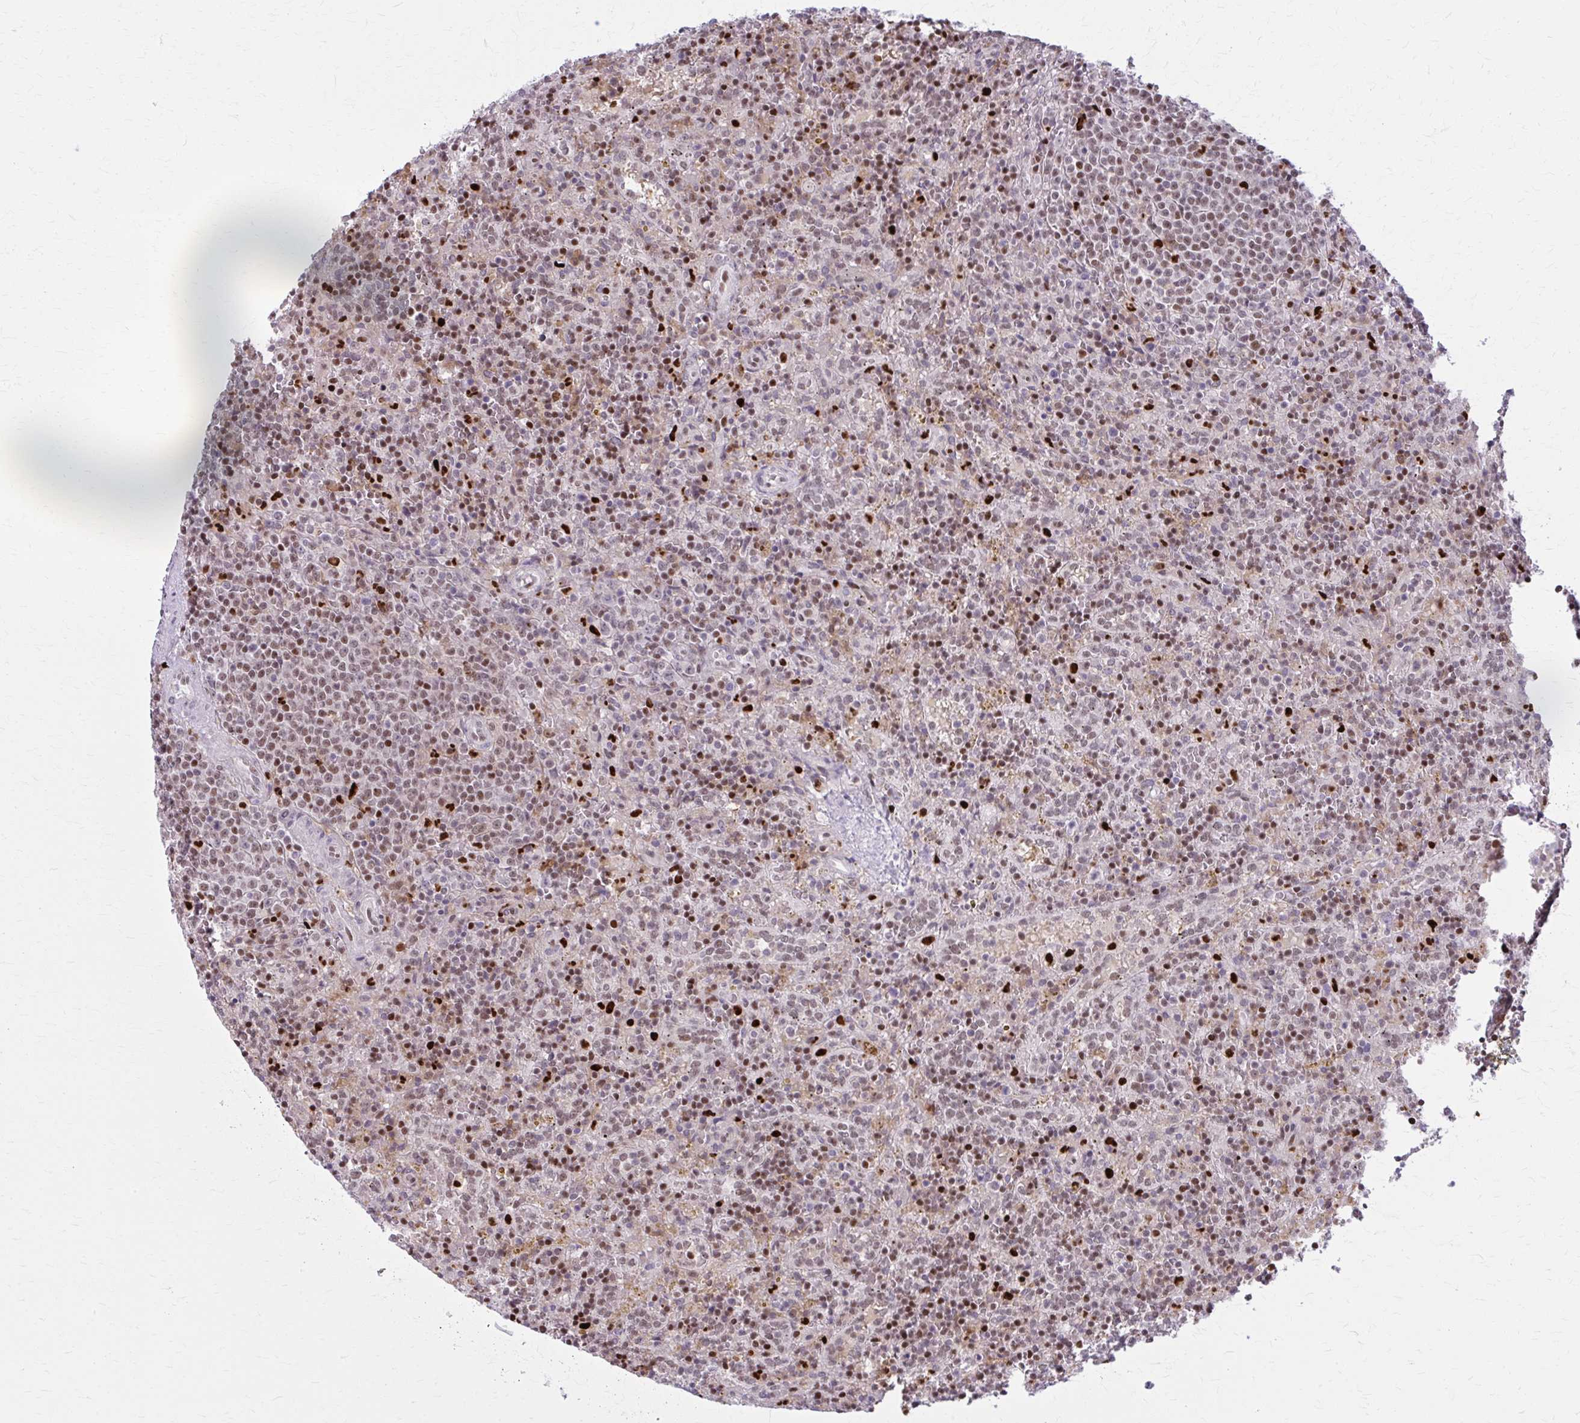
{"staining": {"intensity": "moderate", "quantity": "25%-75%", "location": "nuclear"}, "tissue": "lymphoma", "cell_type": "Tumor cells", "image_type": "cancer", "snomed": [{"axis": "morphology", "description": "Malignant lymphoma, non-Hodgkin's type, Low grade"}, {"axis": "topography", "description": "Spleen"}], "caption": "Immunohistochemistry histopathology image of neoplastic tissue: human low-grade malignant lymphoma, non-Hodgkin's type stained using immunohistochemistry (IHC) reveals medium levels of moderate protein expression localized specifically in the nuclear of tumor cells, appearing as a nuclear brown color.", "gene": "ZNF559", "patient": {"sex": "male", "age": 67}}